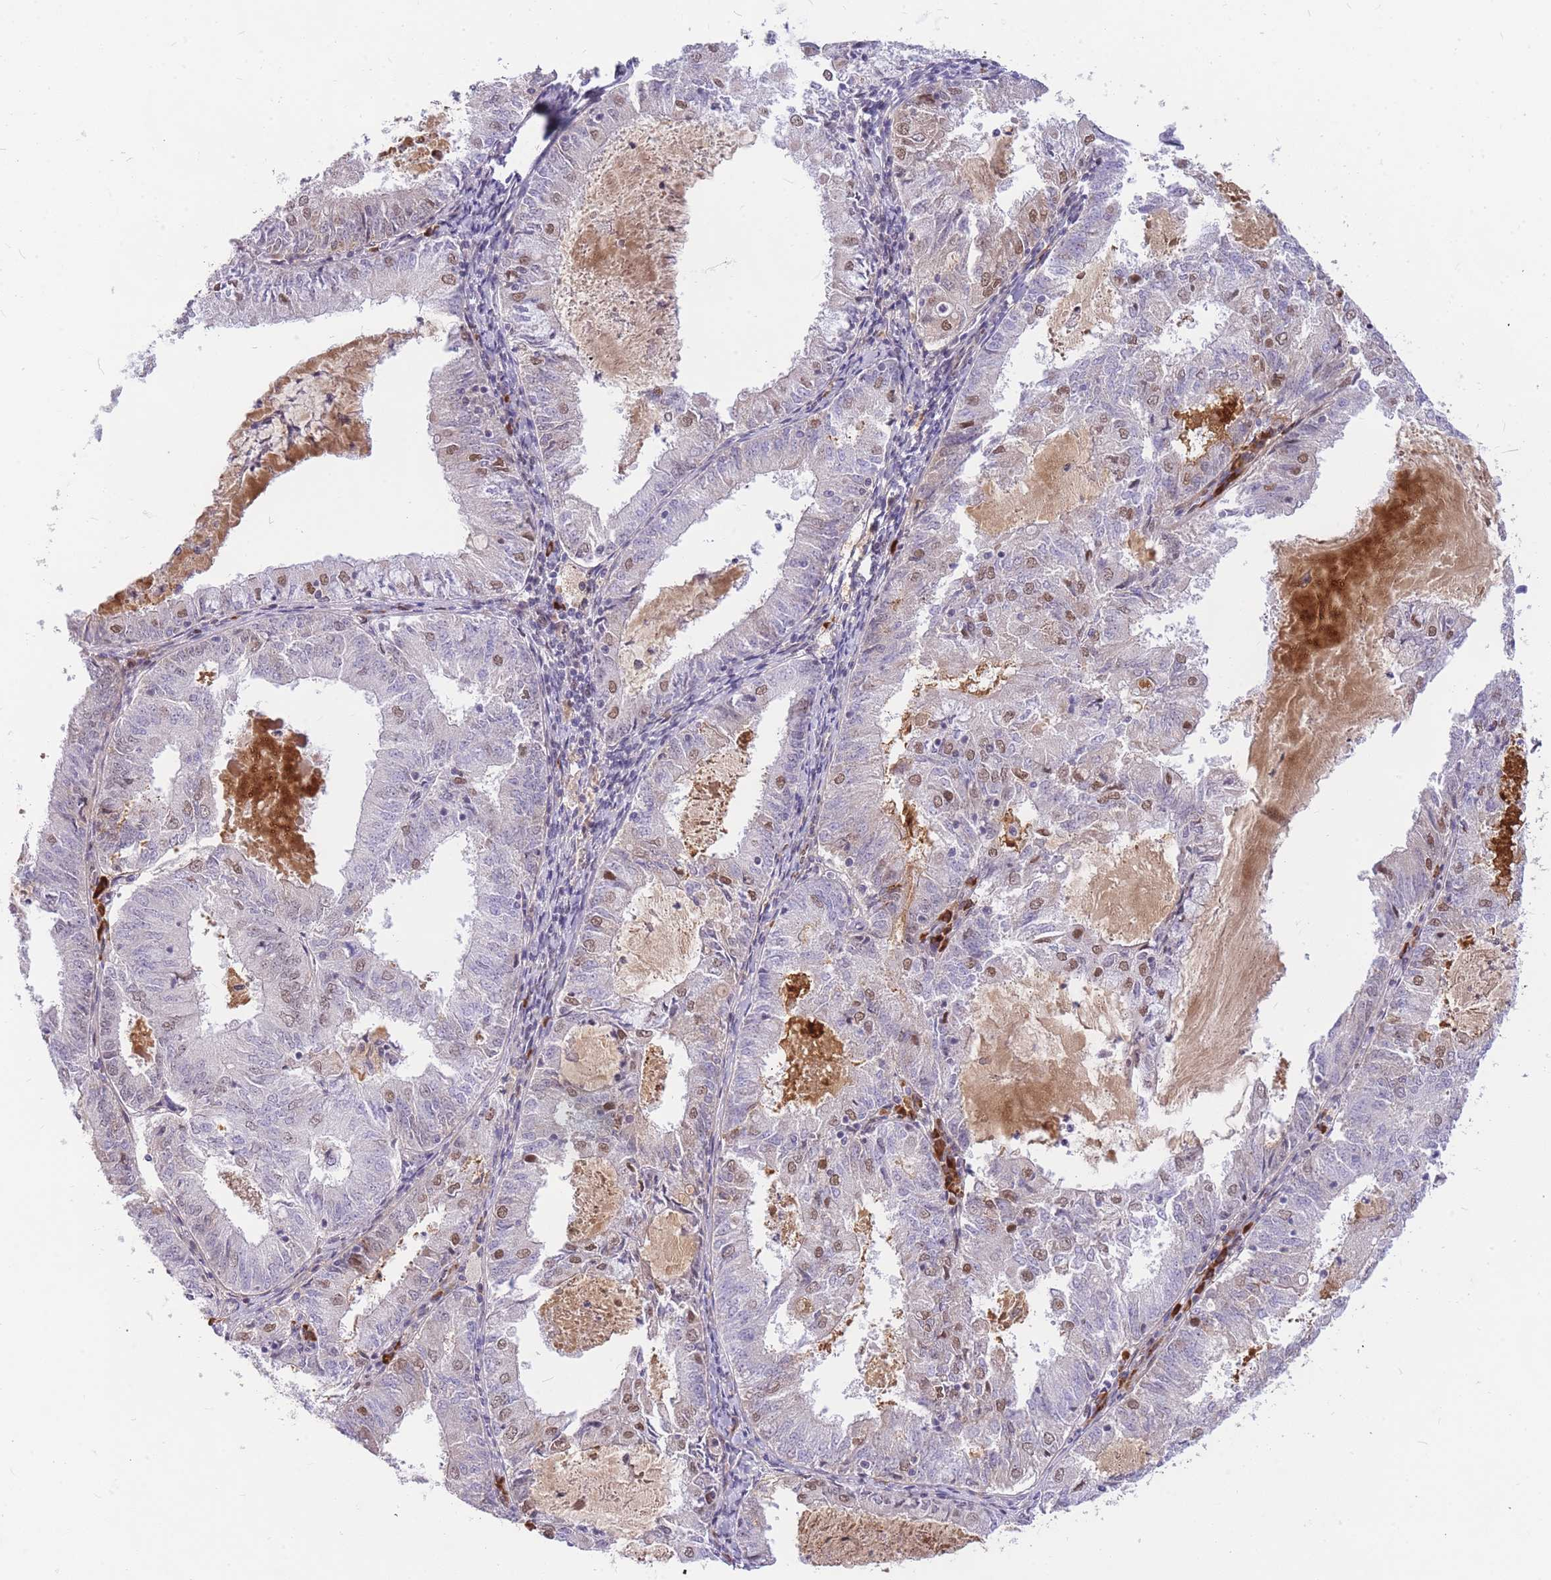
{"staining": {"intensity": "moderate", "quantity": "<25%", "location": "nuclear"}, "tissue": "endometrial cancer", "cell_type": "Tumor cells", "image_type": "cancer", "snomed": [{"axis": "morphology", "description": "Adenocarcinoma, NOS"}, {"axis": "topography", "description": "Endometrium"}], "caption": "Human endometrial cancer (adenocarcinoma) stained with a protein marker demonstrates moderate staining in tumor cells.", "gene": "TLE2", "patient": {"sex": "female", "age": 57}}